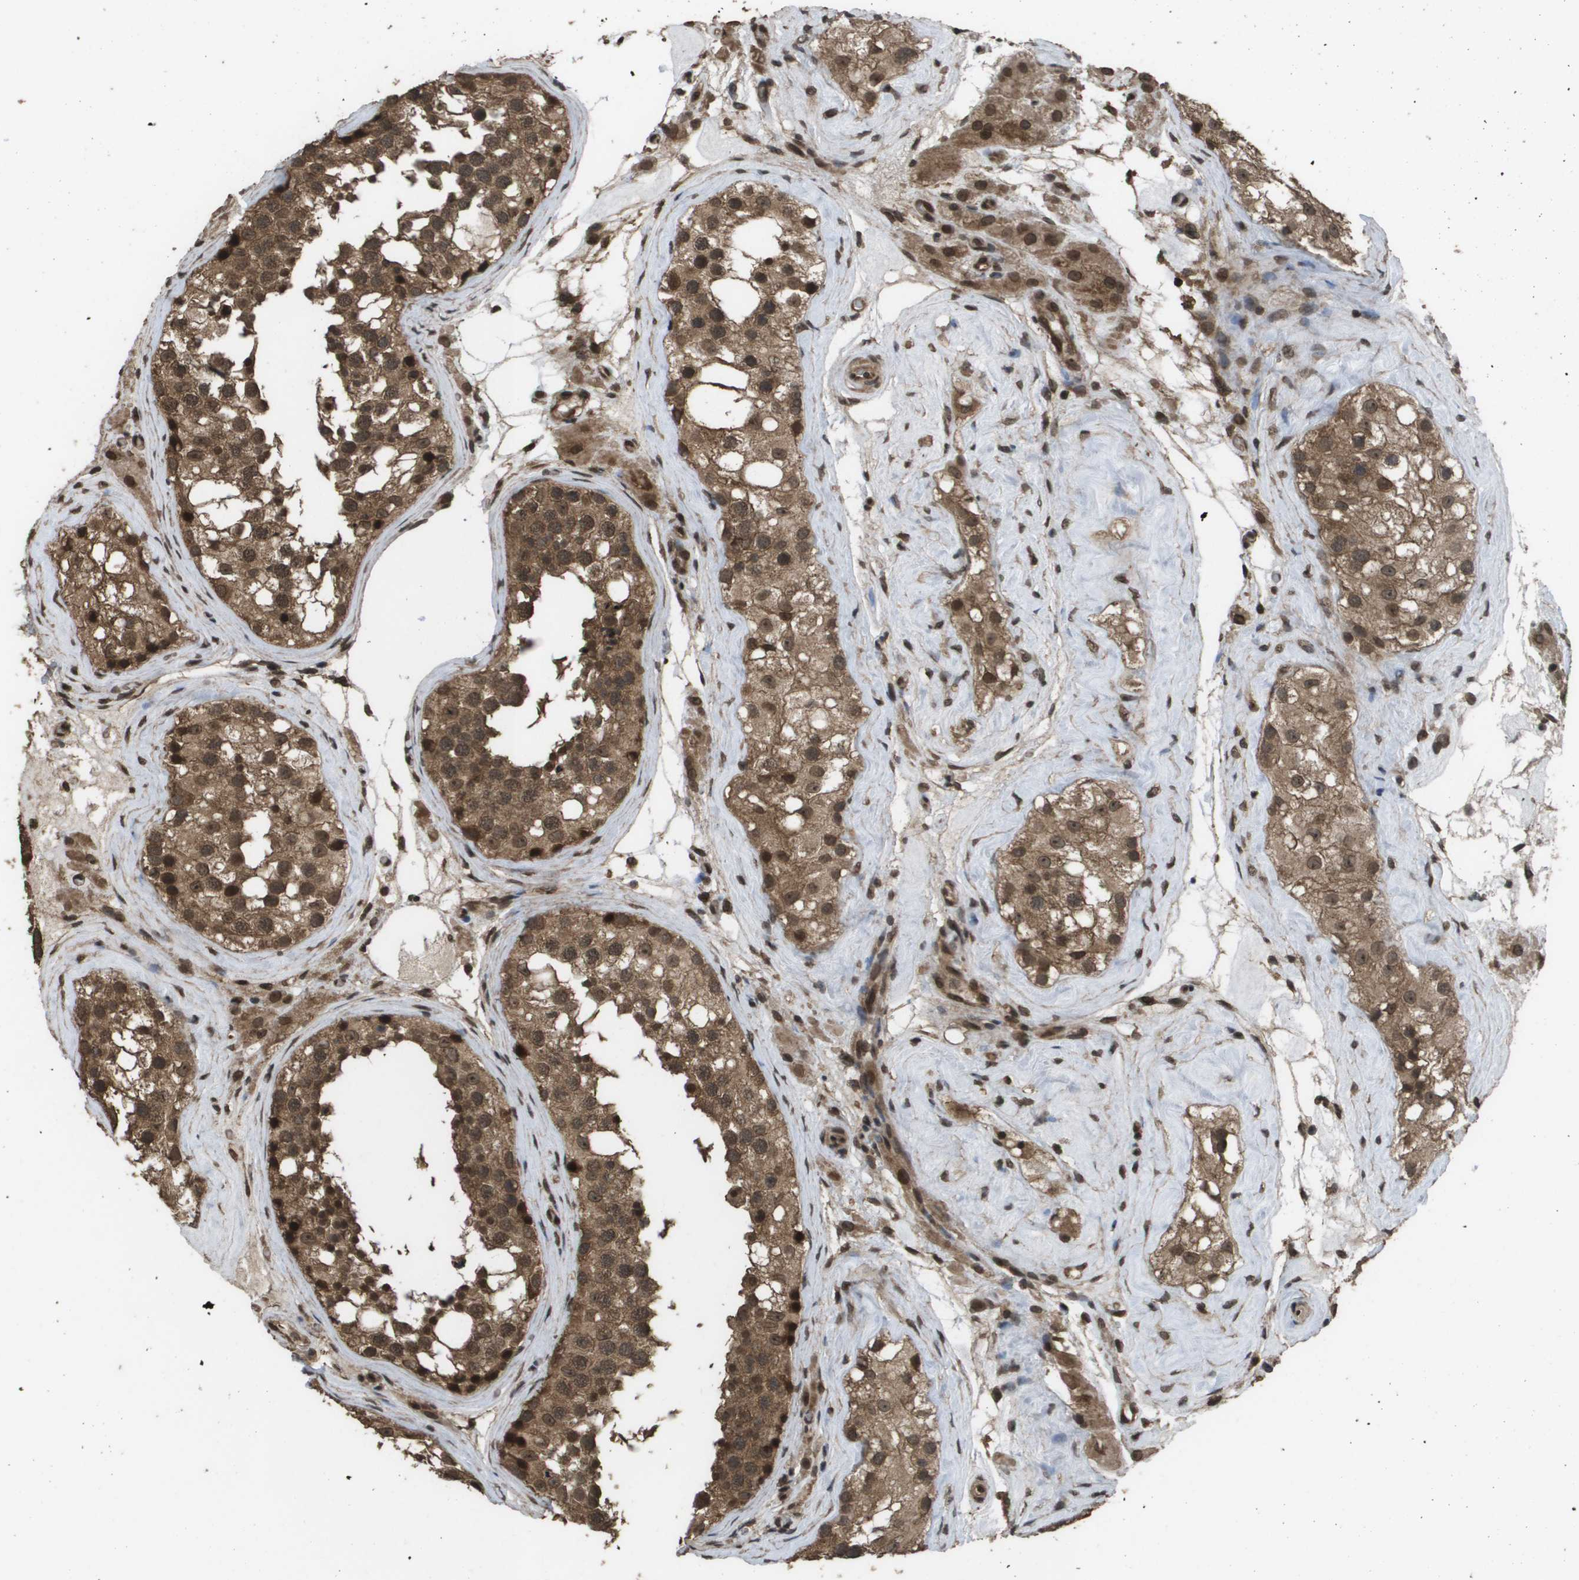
{"staining": {"intensity": "moderate", "quantity": ">75%", "location": "cytoplasmic/membranous,nuclear"}, "tissue": "testis", "cell_type": "Cells in seminiferous ducts", "image_type": "normal", "snomed": [{"axis": "morphology", "description": "Normal tissue, NOS"}, {"axis": "morphology", "description": "Seminoma, NOS"}, {"axis": "topography", "description": "Testis"}], "caption": "Immunohistochemical staining of benign testis shows >75% levels of moderate cytoplasmic/membranous,nuclear protein staining in approximately >75% of cells in seminiferous ducts. The protein of interest is stained brown, and the nuclei are stained in blue (DAB (3,3'-diaminobenzidine) IHC with brightfield microscopy, high magnification).", "gene": "AXIN2", "patient": {"sex": "male", "age": 71}}